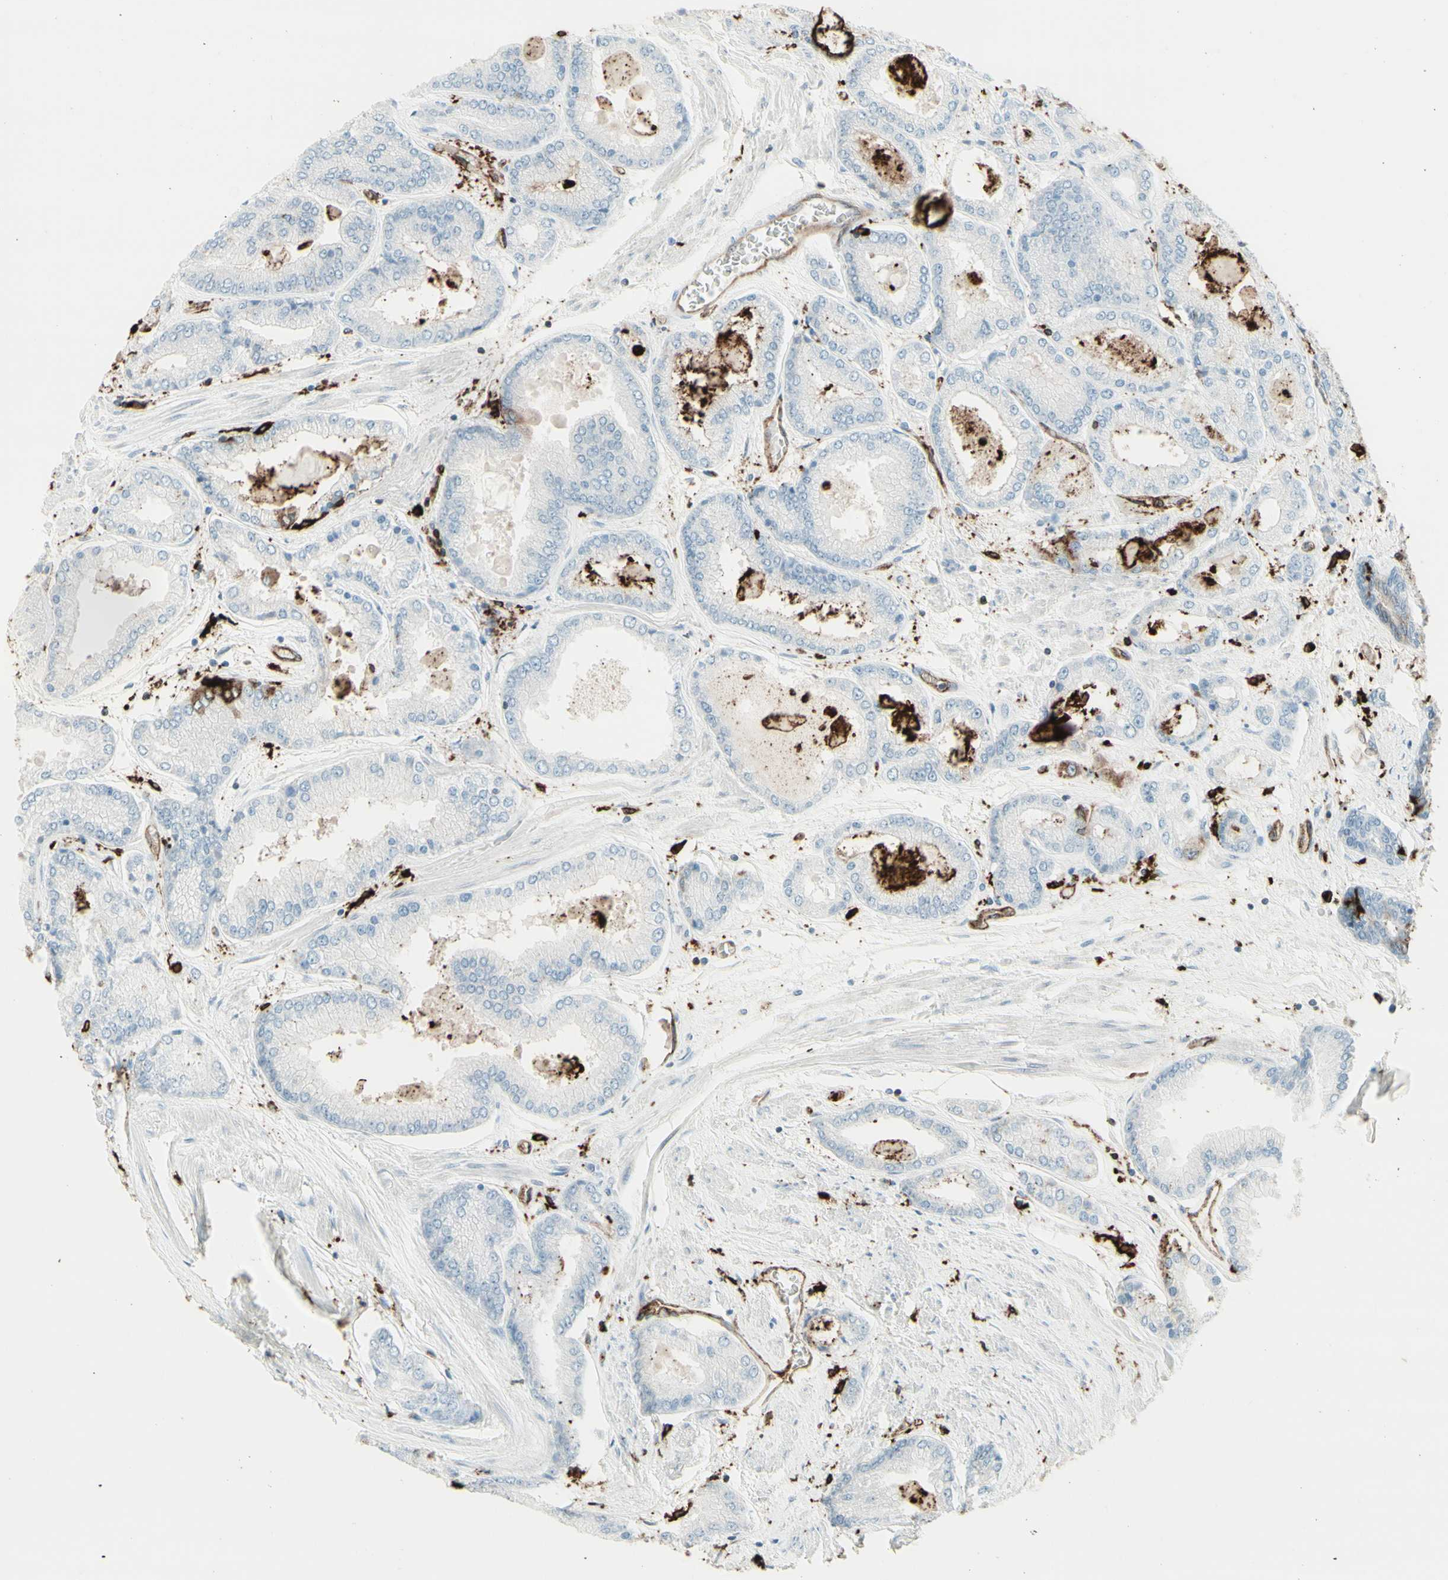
{"staining": {"intensity": "negative", "quantity": "none", "location": "none"}, "tissue": "prostate cancer", "cell_type": "Tumor cells", "image_type": "cancer", "snomed": [{"axis": "morphology", "description": "Adenocarcinoma, High grade"}, {"axis": "topography", "description": "Prostate"}], "caption": "DAB immunohistochemical staining of high-grade adenocarcinoma (prostate) displays no significant expression in tumor cells.", "gene": "HLA-DPB1", "patient": {"sex": "male", "age": 59}}